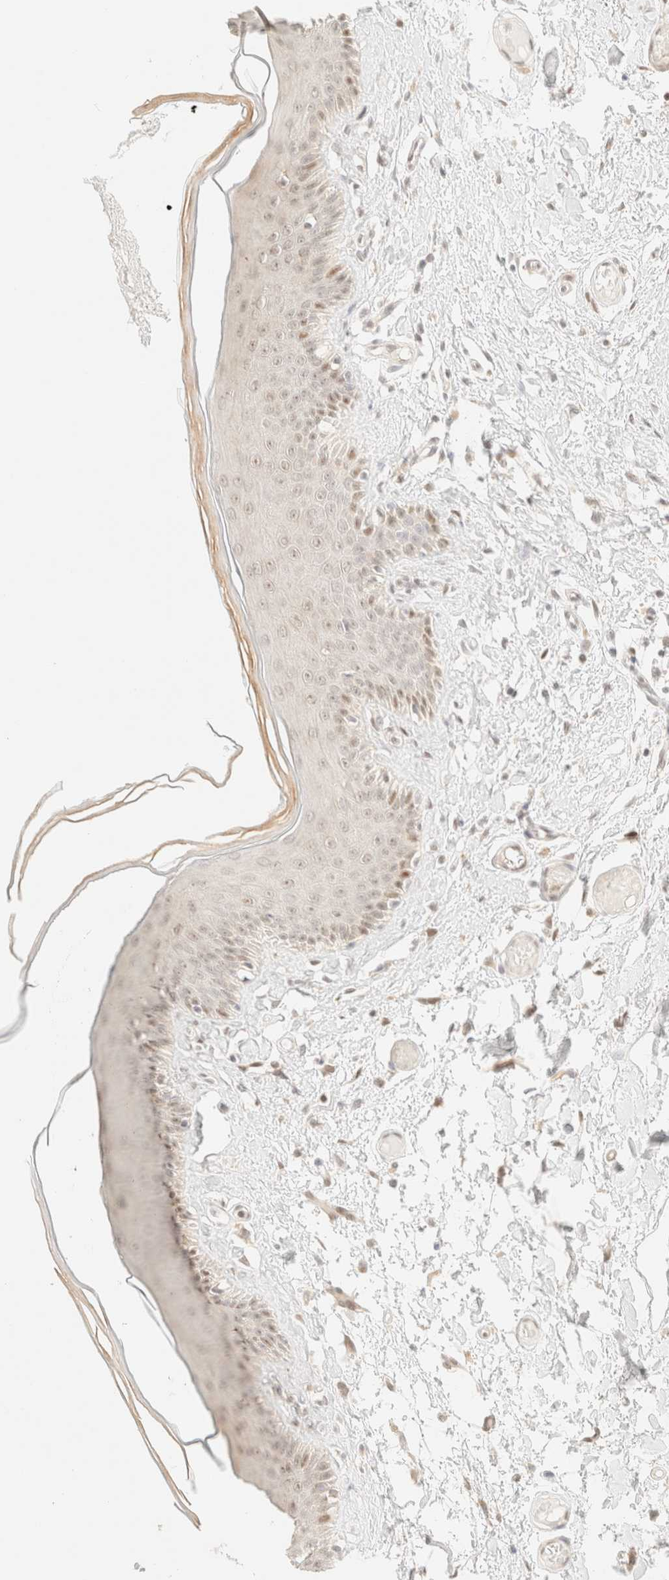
{"staining": {"intensity": "moderate", "quantity": "<25%", "location": "cytoplasmic/membranous,nuclear"}, "tissue": "skin", "cell_type": "Epidermal cells", "image_type": "normal", "snomed": [{"axis": "morphology", "description": "Normal tissue, NOS"}, {"axis": "topography", "description": "Vulva"}], "caption": "IHC photomicrograph of benign skin: human skin stained using immunohistochemistry (IHC) shows low levels of moderate protein expression localized specifically in the cytoplasmic/membranous,nuclear of epidermal cells, appearing as a cytoplasmic/membranous,nuclear brown color.", "gene": "TSR1", "patient": {"sex": "female", "age": 73}}